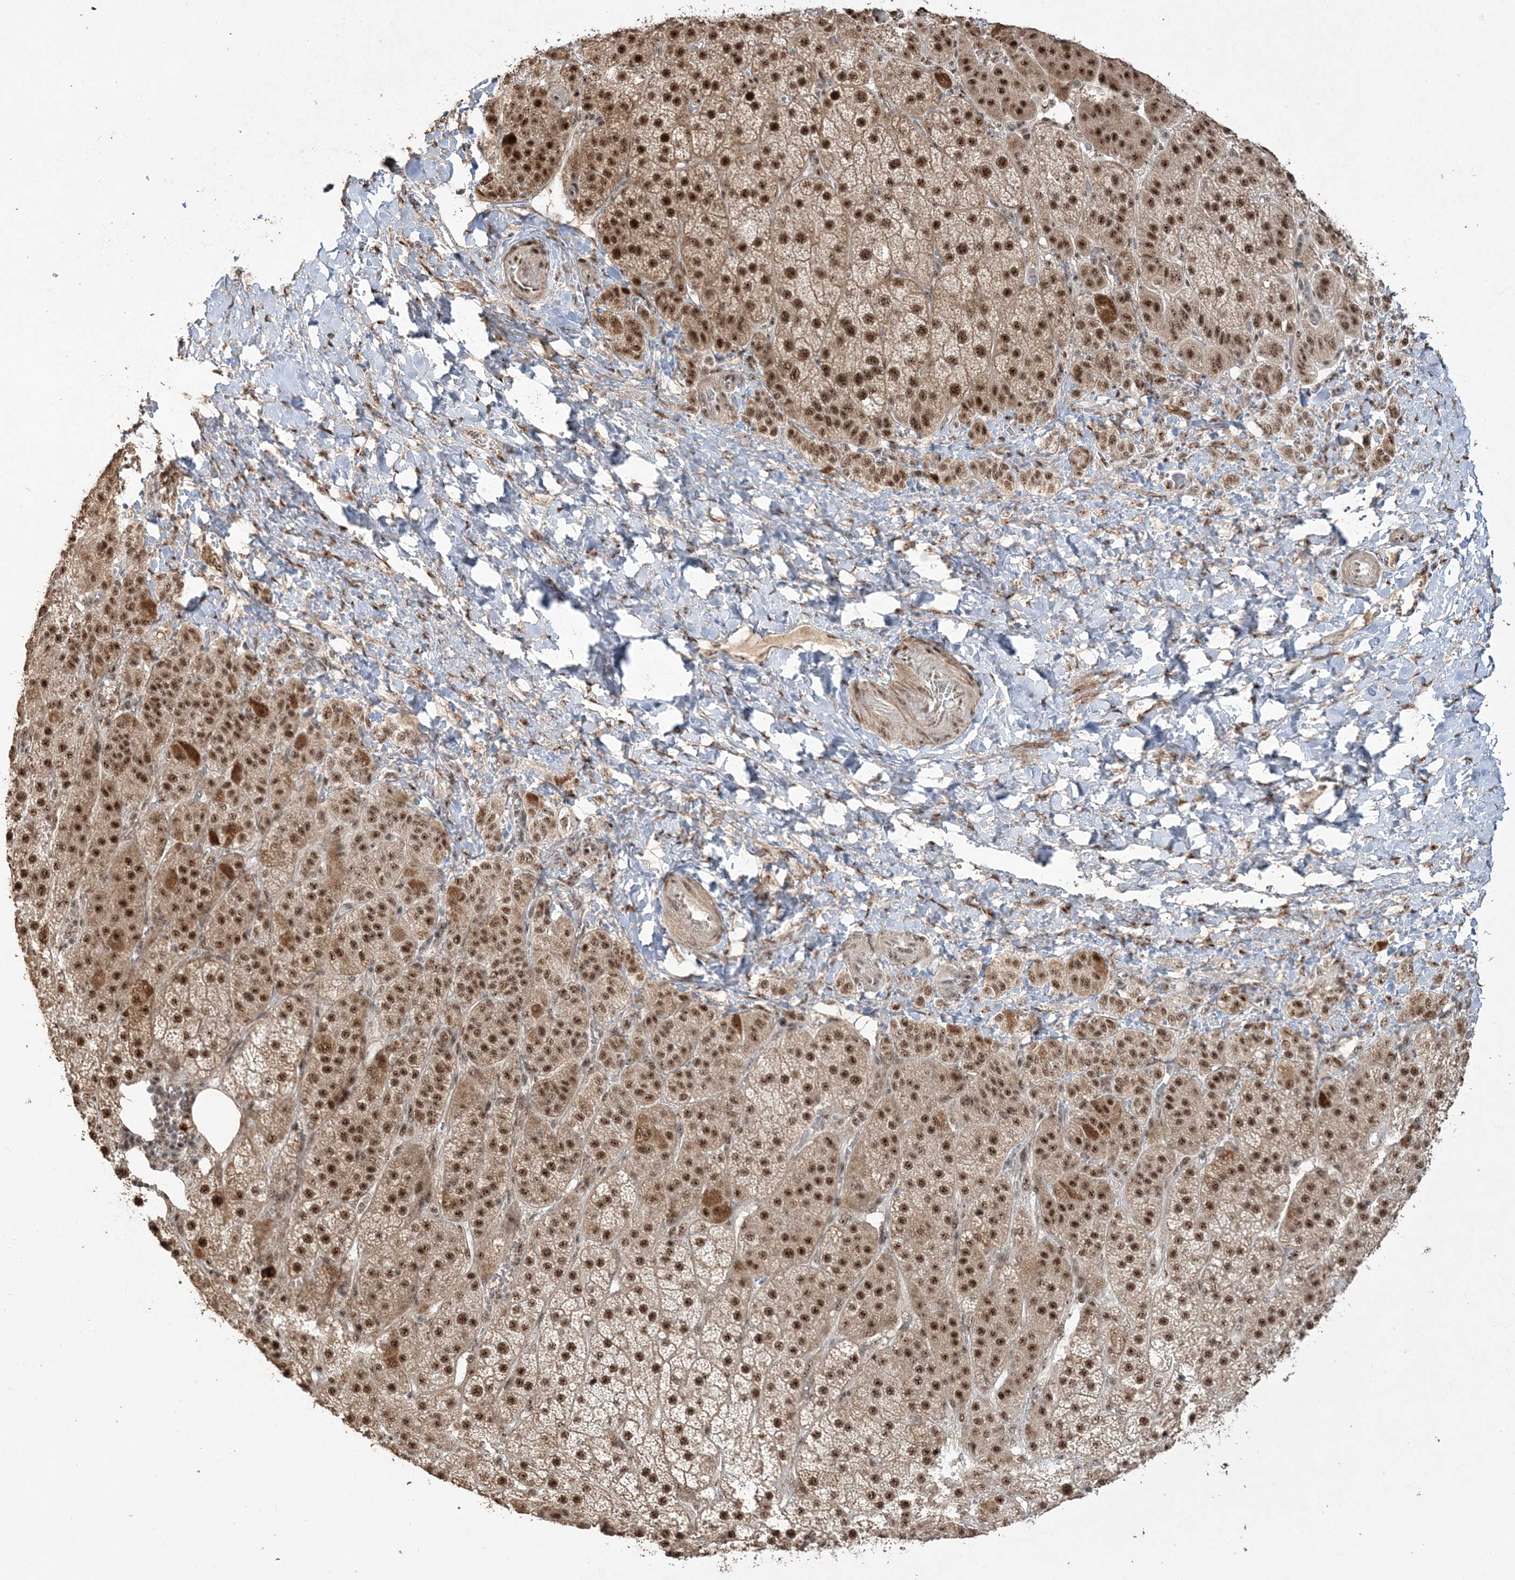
{"staining": {"intensity": "strong", "quantity": ">75%", "location": "nuclear"}, "tissue": "adrenal gland", "cell_type": "Glandular cells", "image_type": "normal", "snomed": [{"axis": "morphology", "description": "Normal tissue, NOS"}, {"axis": "topography", "description": "Adrenal gland"}], "caption": "Glandular cells demonstrate high levels of strong nuclear positivity in about >75% of cells in unremarkable adrenal gland.", "gene": "POLR3B", "patient": {"sex": "female", "age": 57}}